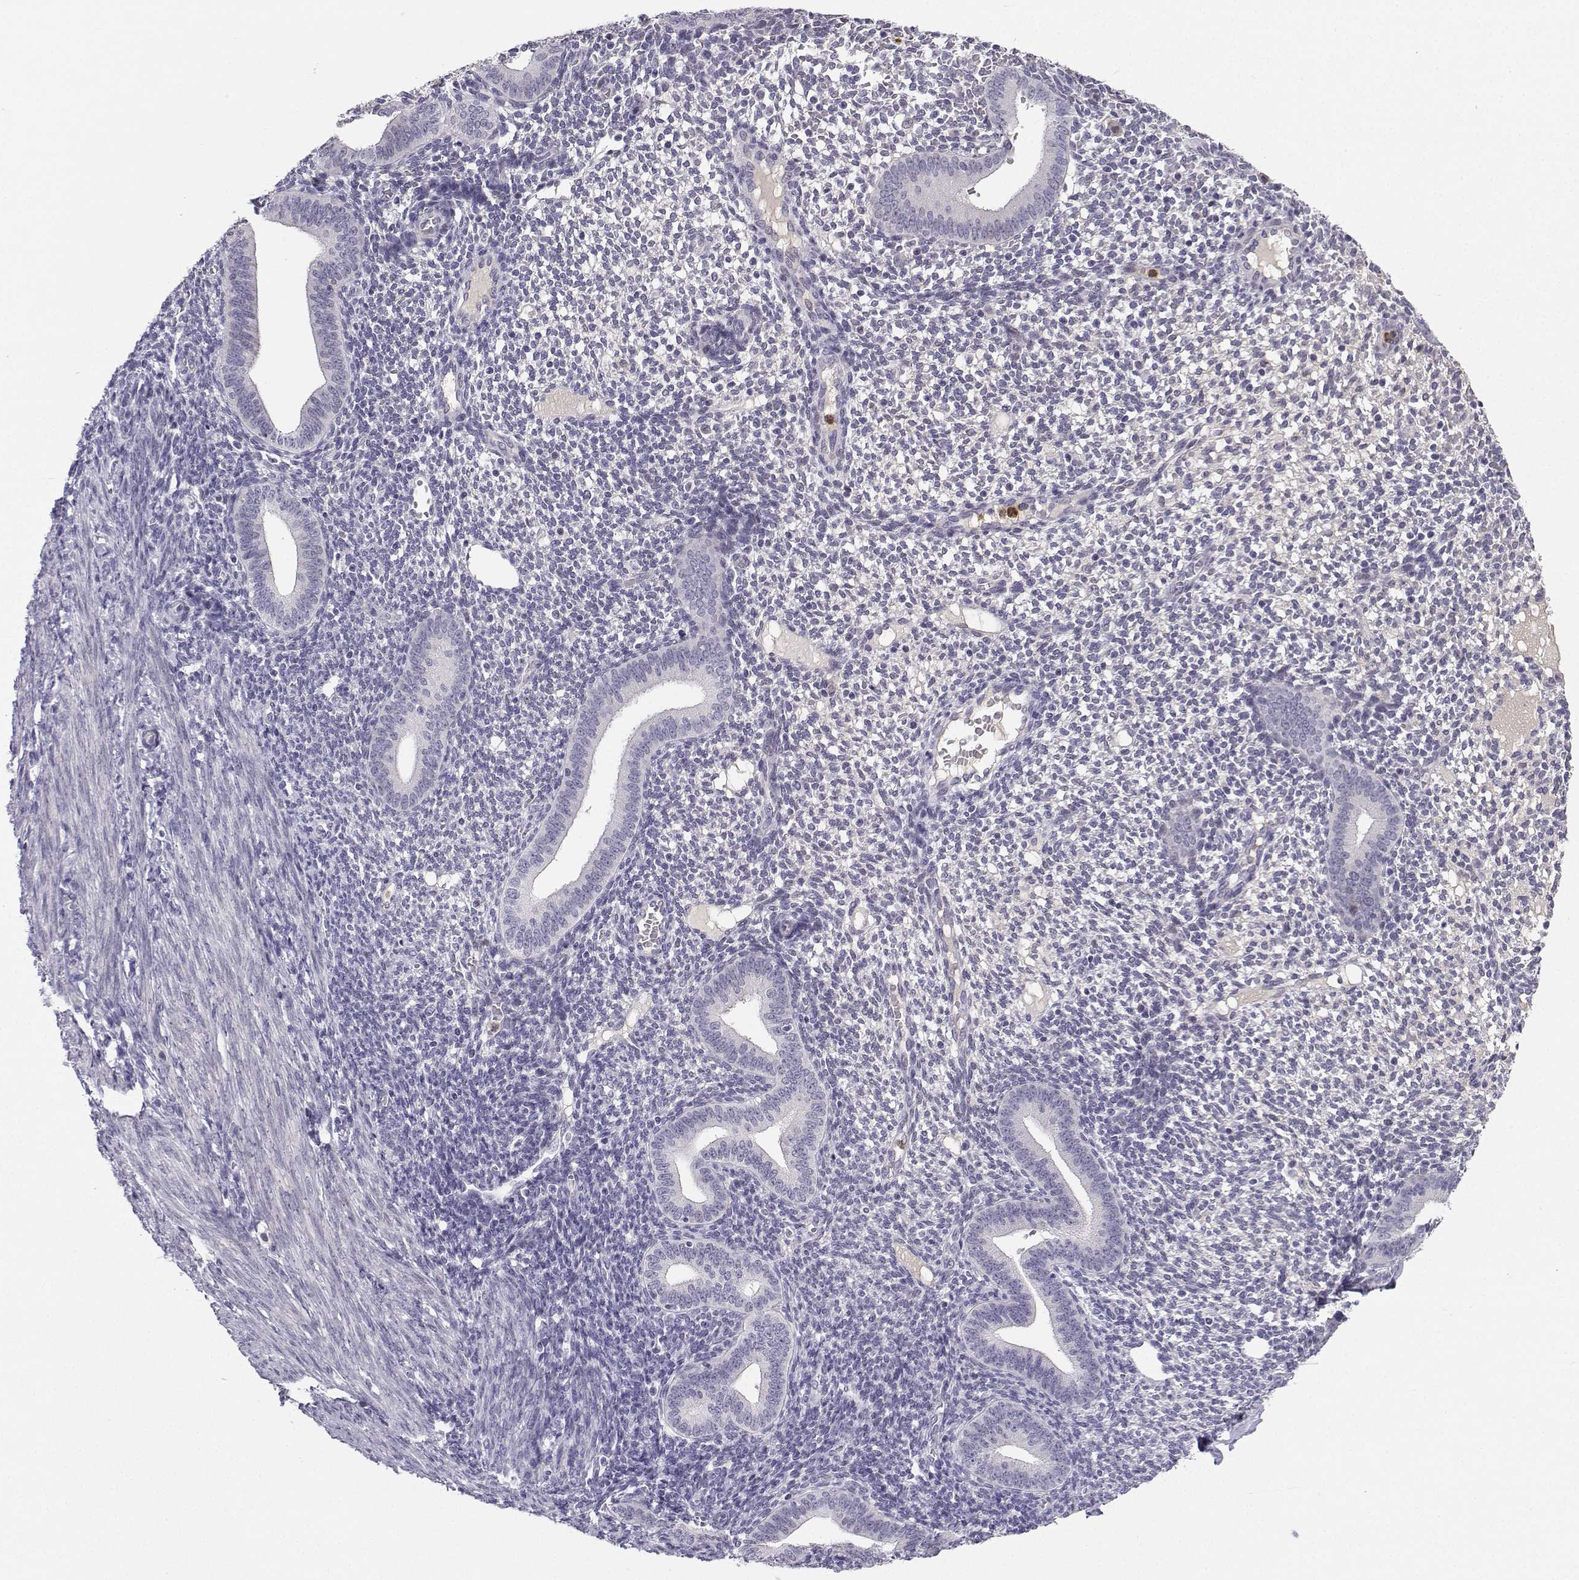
{"staining": {"intensity": "negative", "quantity": "none", "location": "none"}, "tissue": "endometrium", "cell_type": "Cells in endometrial stroma", "image_type": "normal", "snomed": [{"axis": "morphology", "description": "Normal tissue, NOS"}, {"axis": "topography", "description": "Endometrium"}], "caption": "An image of endometrium stained for a protein exhibits no brown staining in cells in endometrial stroma. (DAB IHC visualized using brightfield microscopy, high magnification).", "gene": "CALY", "patient": {"sex": "female", "age": 40}}